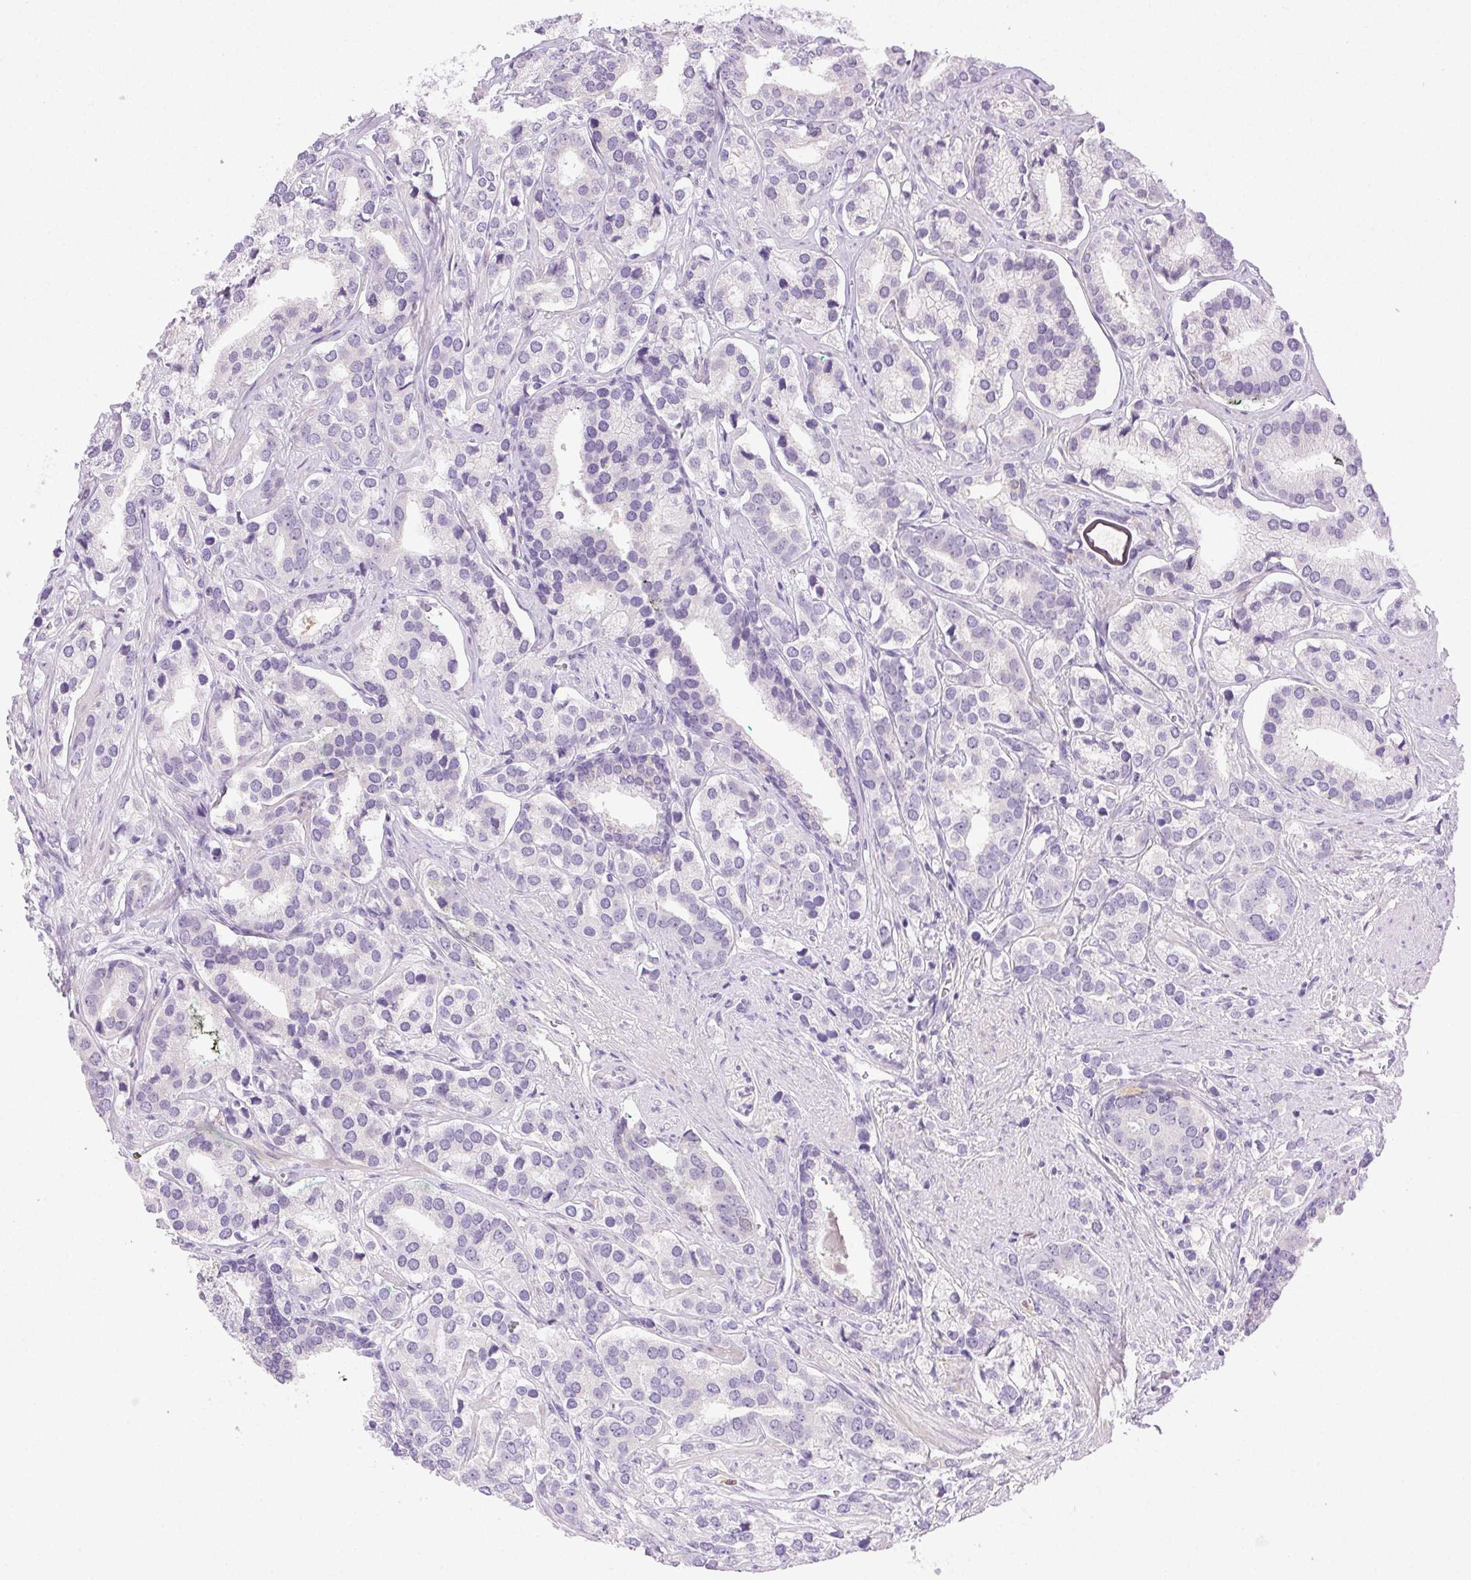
{"staining": {"intensity": "negative", "quantity": "none", "location": "none"}, "tissue": "prostate cancer", "cell_type": "Tumor cells", "image_type": "cancer", "snomed": [{"axis": "morphology", "description": "Adenocarcinoma, High grade"}, {"axis": "topography", "description": "Prostate"}], "caption": "Tumor cells are negative for protein expression in human prostate cancer.", "gene": "EMX2", "patient": {"sex": "male", "age": 58}}